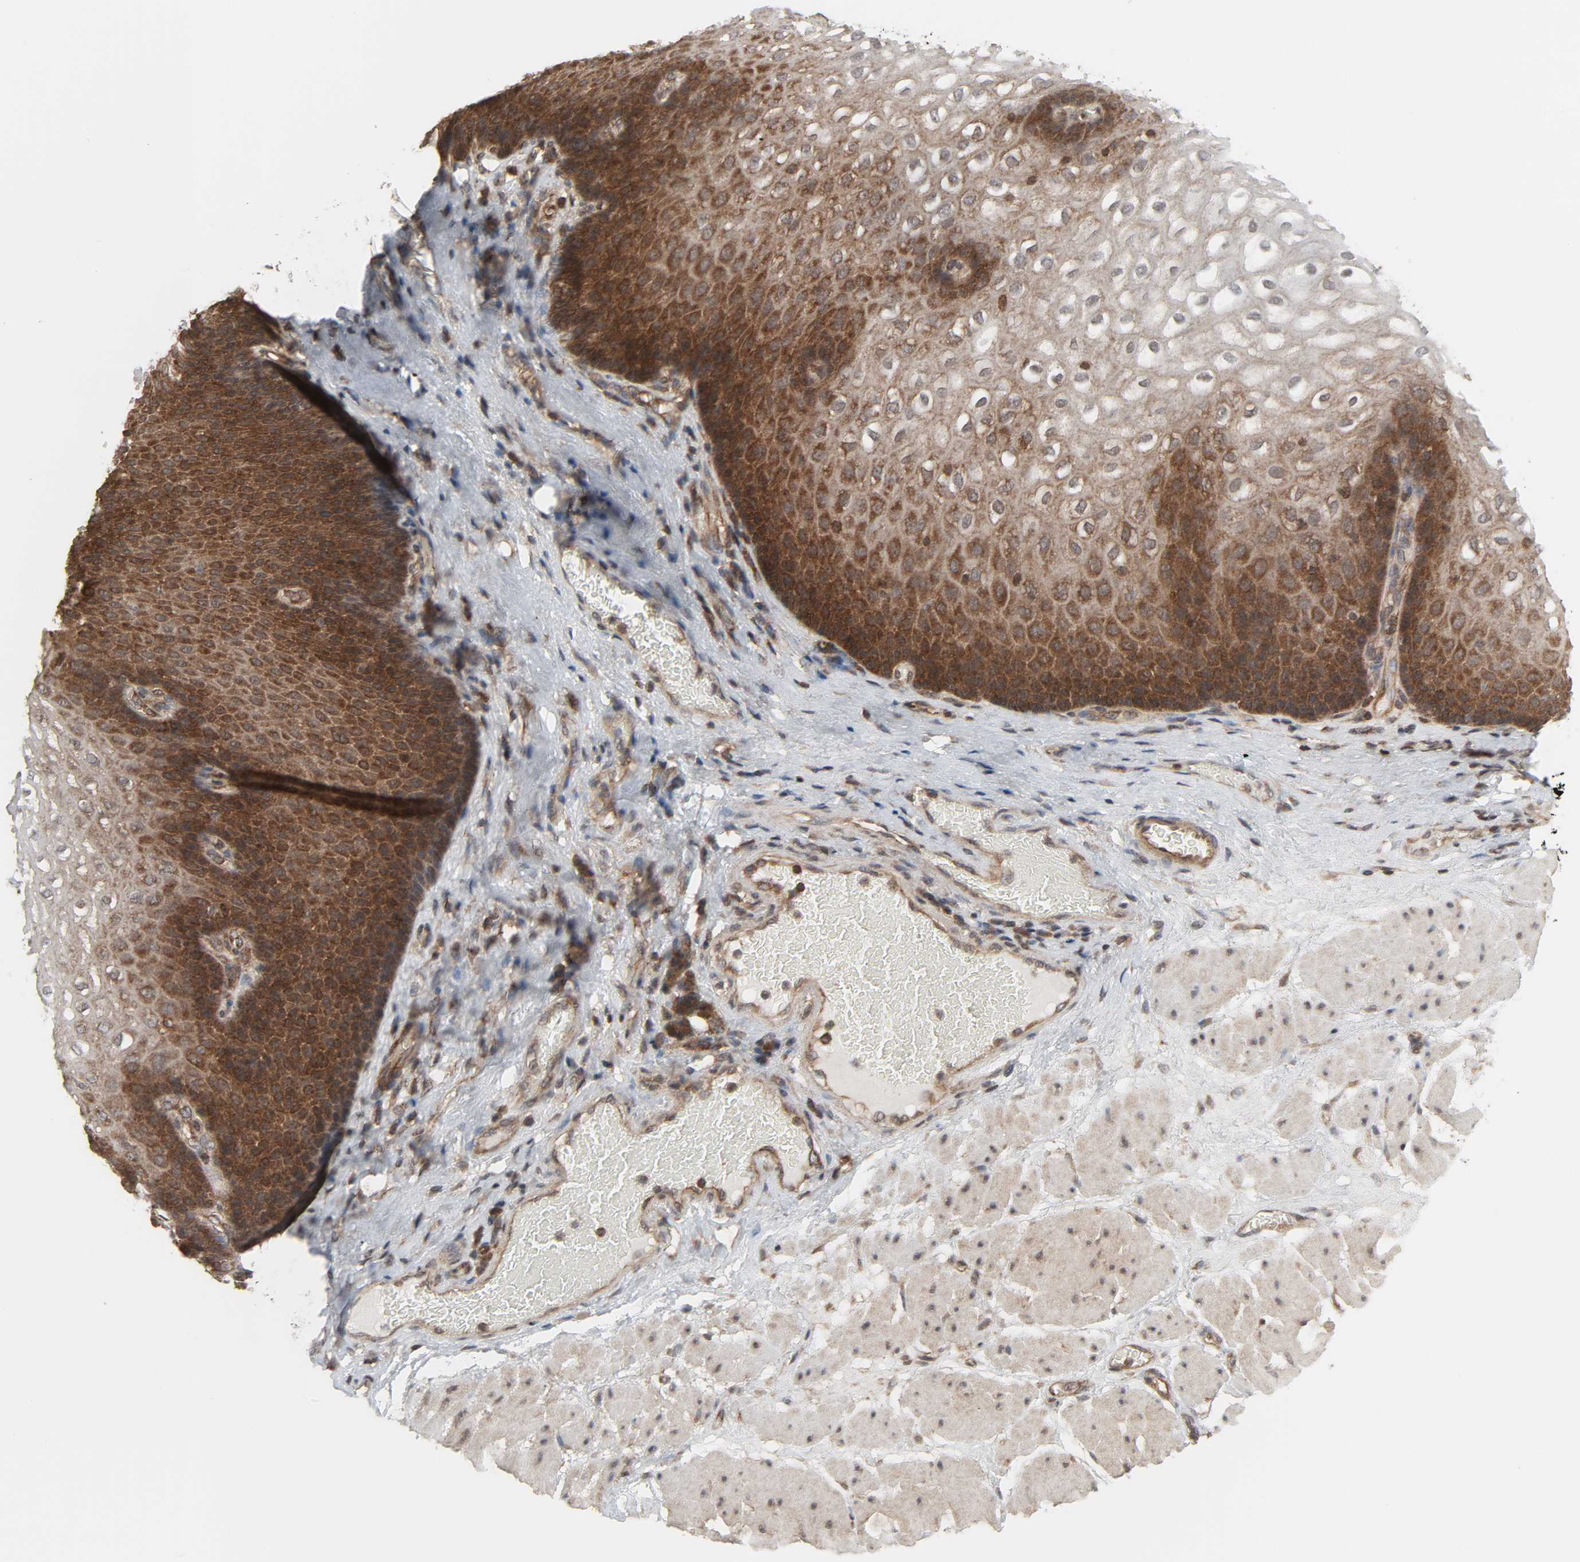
{"staining": {"intensity": "strong", "quantity": ">75%", "location": "cytoplasmic/membranous,nuclear"}, "tissue": "esophagus", "cell_type": "Squamous epithelial cells", "image_type": "normal", "snomed": [{"axis": "morphology", "description": "Normal tissue, NOS"}, {"axis": "topography", "description": "Esophagus"}], "caption": "Squamous epithelial cells display high levels of strong cytoplasmic/membranous,nuclear positivity in approximately >75% of cells in unremarkable human esophagus.", "gene": "GSK3A", "patient": {"sex": "male", "age": 48}}